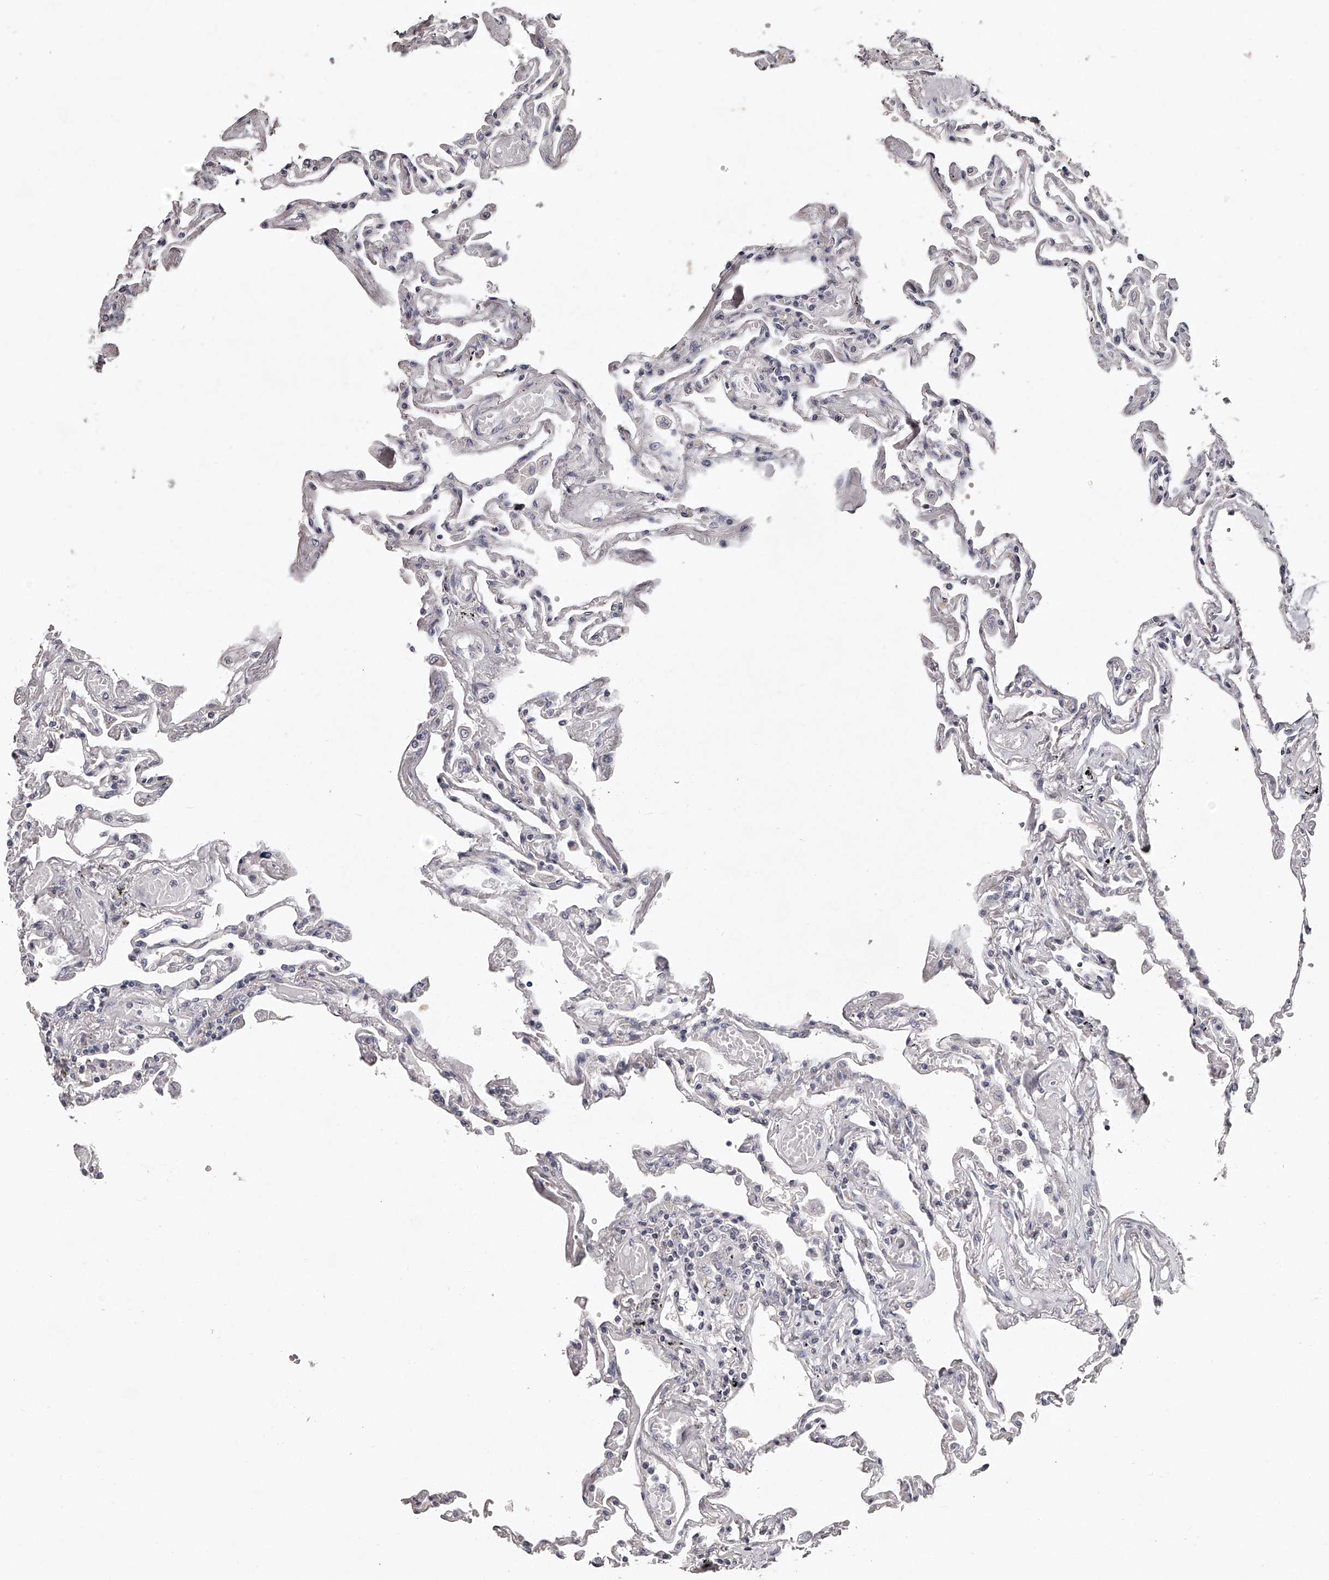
{"staining": {"intensity": "negative", "quantity": "none", "location": "none"}, "tissue": "lung", "cell_type": "Alveolar cells", "image_type": "normal", "snomed": [{"axis": "morphology", "description": "Normal tissue, NOS"}, {"axis": "topography", "description": "Lung"}], "caption": "Immunohistochemical staining of benign human lung reveals no significant expression in alveolar cells.", "gene": "NT5DC1", "patient": {"sex": "female", "age": 67}}